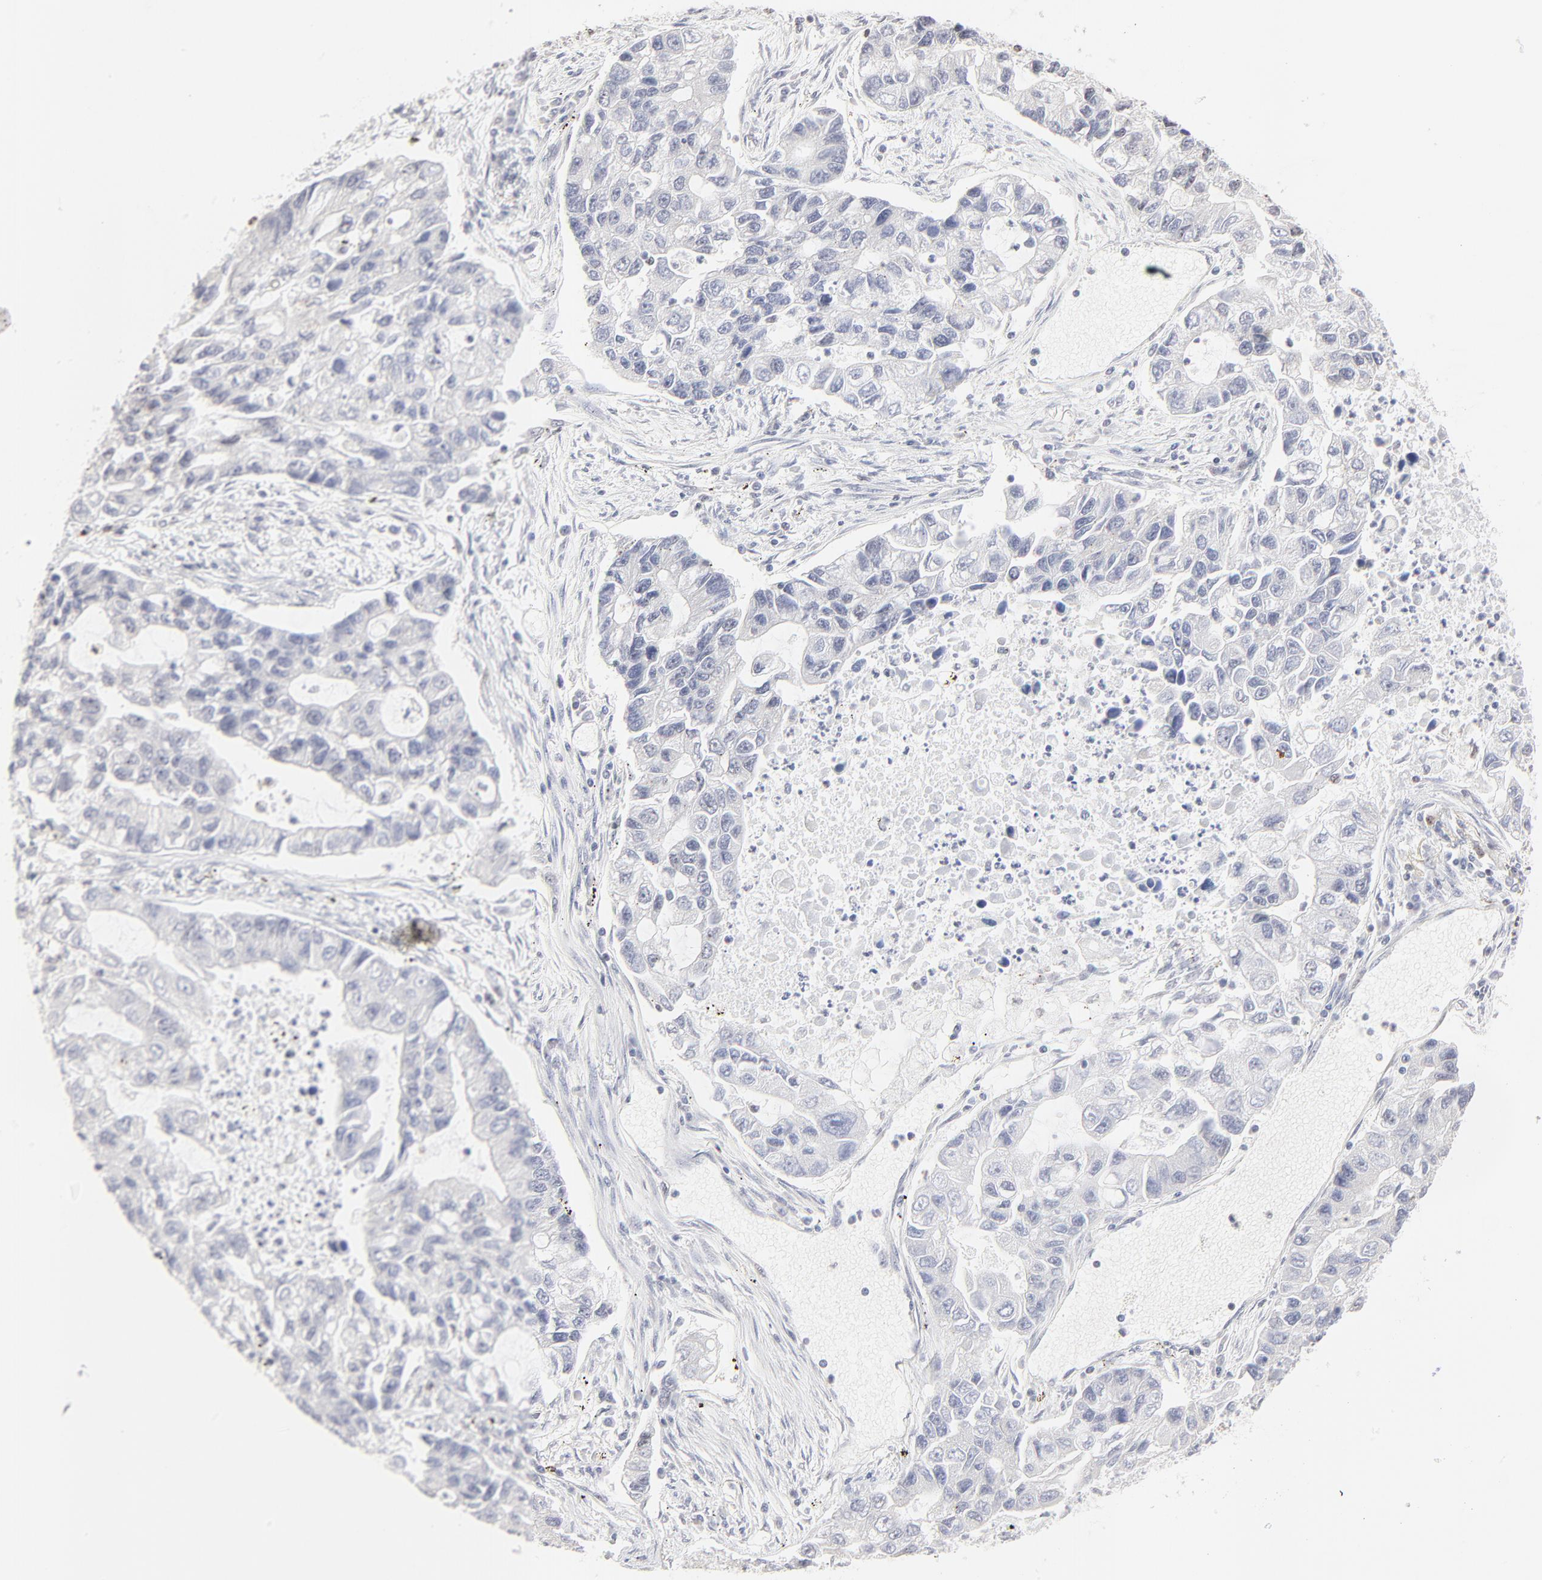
{"staining": {"intensity": "negative", "quantity": "none", "location": "none"}, "tissue": "lung cancer", "cell_type": "Tumor cells", "image_type": "cancer", "snomed": [{"axis": "morphology", "description": "Adenocarcinoma, NOS"}, {"axis": "topography", "description": "Lung"}], "caption": "The immunohistochemistry histopathology image has no significant expression in tumor cells of lung cancer tissue.", "gene": "NFIL3", "patient": {"sex": "female", "age": 51}}